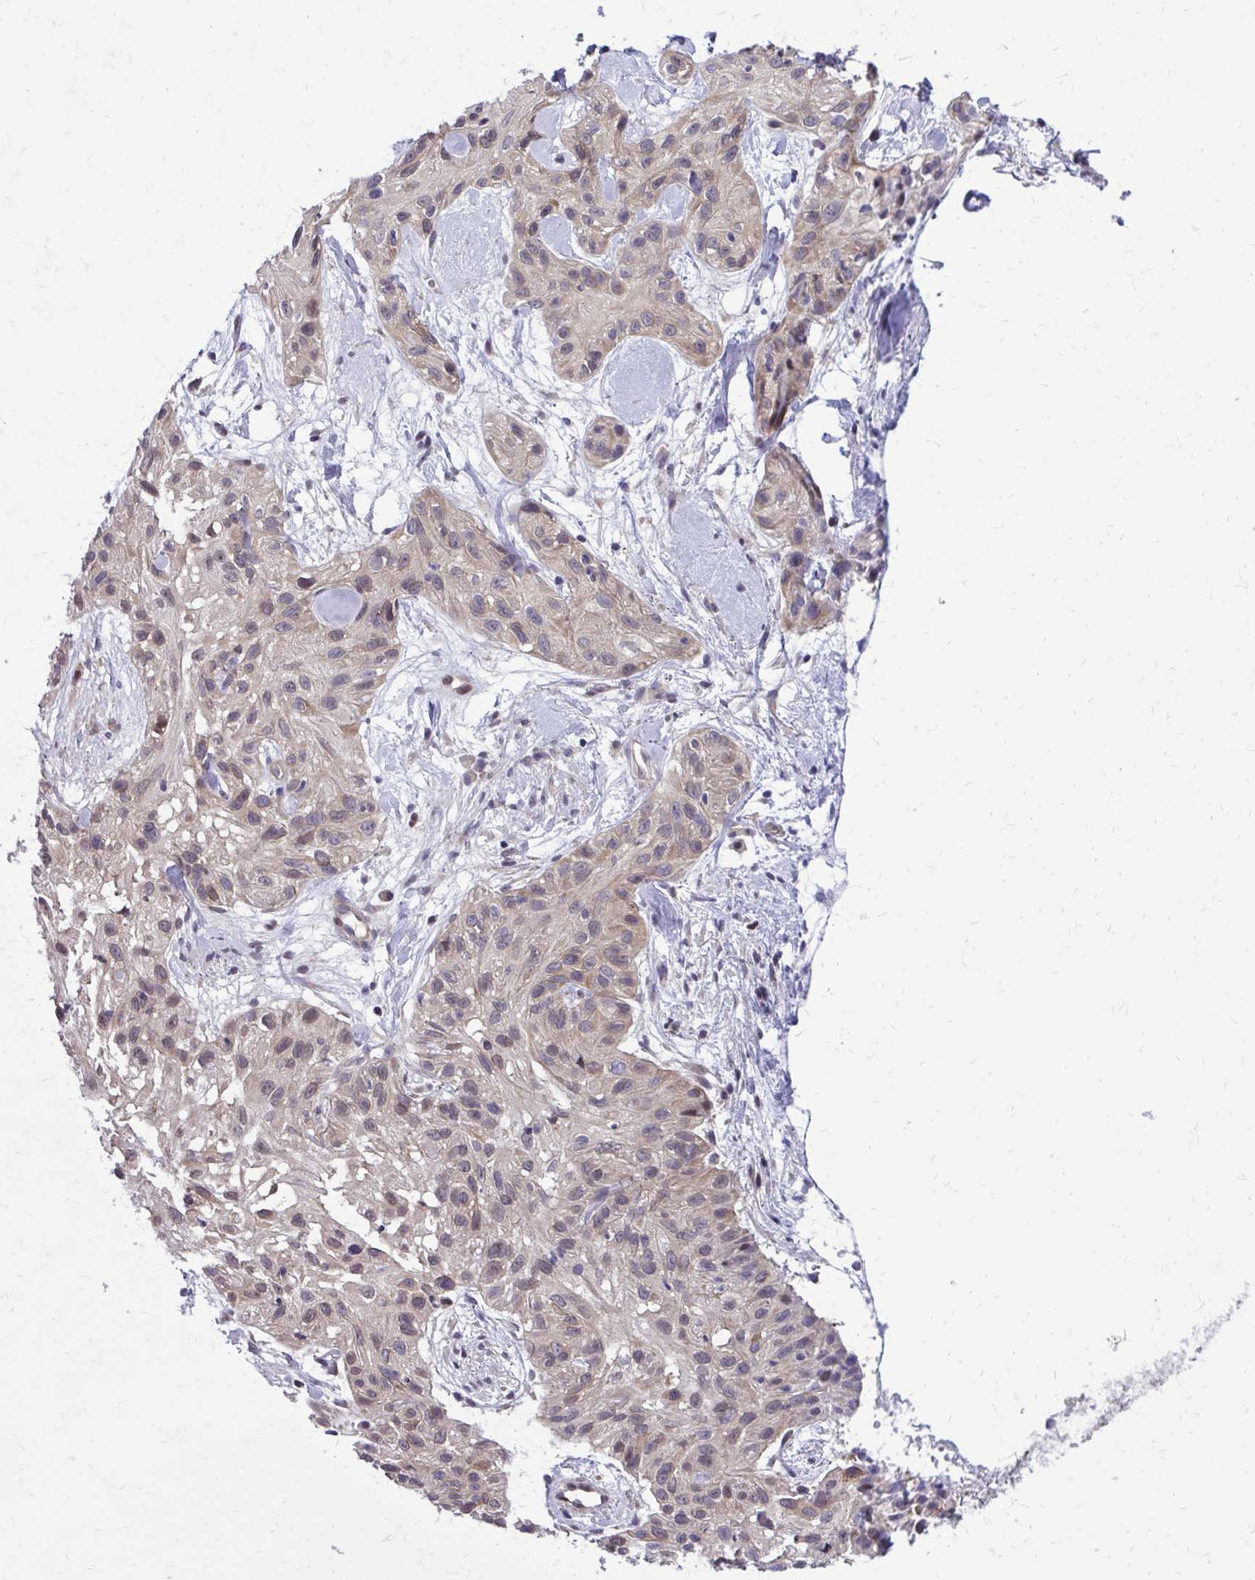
{"staining": {"intensity": "weak", "quantity": "25%-75%", "location": "nuclear"}, "tissue": "skin cancer", "cell_type": "Tumor cells", "image_type": "cancer", "snomed": [{"axis": "morphology", "description": "Squamous cell carcinoma, NOS"}, {"axis": "topography", "description": "Skin"}], "caption": "Brown immunohistochemical staining in skin cancer (squamous cell carcinoma) reveals weak nuclear positivity in about 25%-75% of tumor cells.", "gene": "ANKRD30B", "patient": {"sex": "male", "age": 82}}